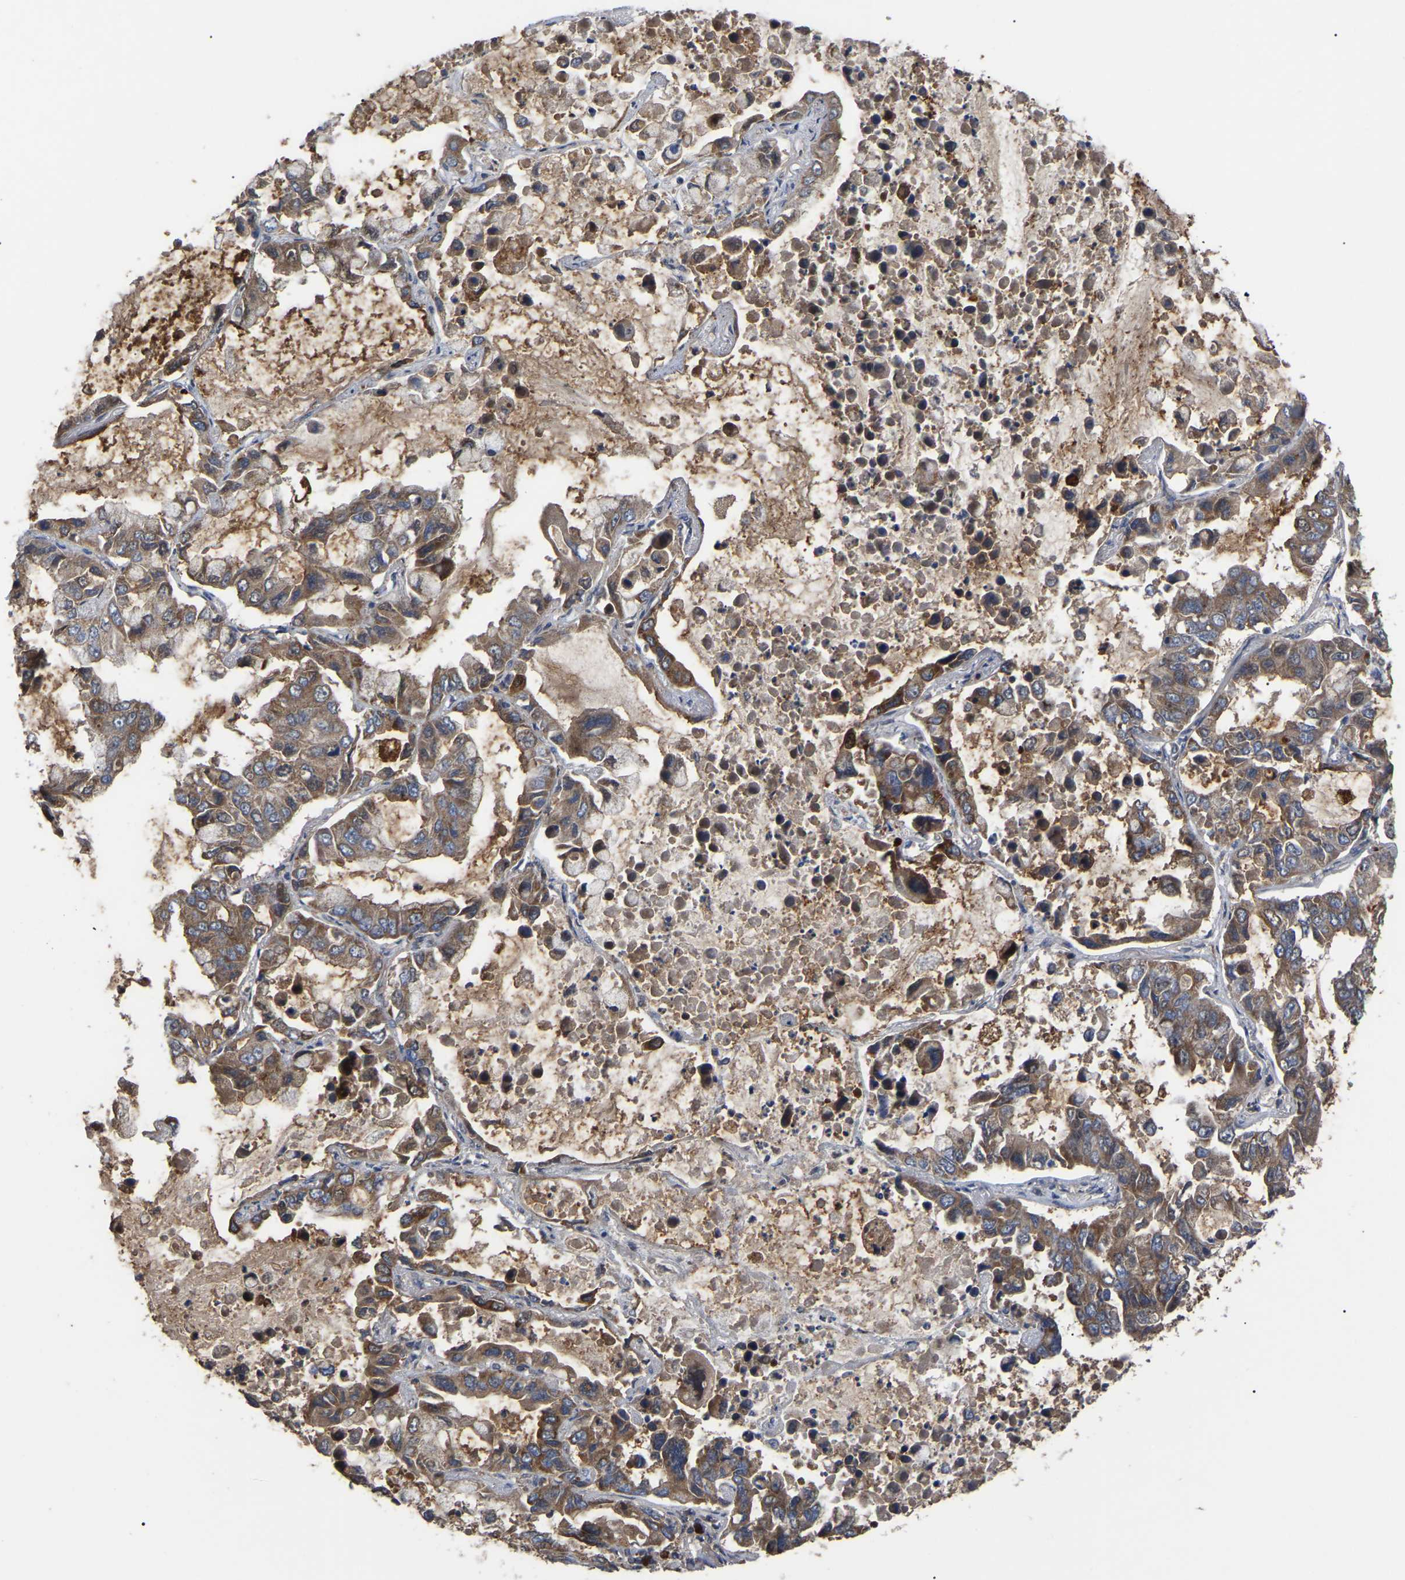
{"staining": {"intensity": "moderate", "quantity": ">75%", "location": "cytoplasmic/membranous"}, "tissue": "lung cancer", "cell_type": "Tumor cells", "image_type": "cancer", "snomed": [{"axis": "morphology", "description": "Adenocarcinoma, NOS"}, {"axis": "topography", "description": "Lung"}], "caption": "Lung cancer tissue displays moderate cytoplasmic/membranous positivity in about >75% of tumor cells, visualized by immunohistochemistry.", "gene": "GCC1", "patient": {"sex": "male", "age": 64}}